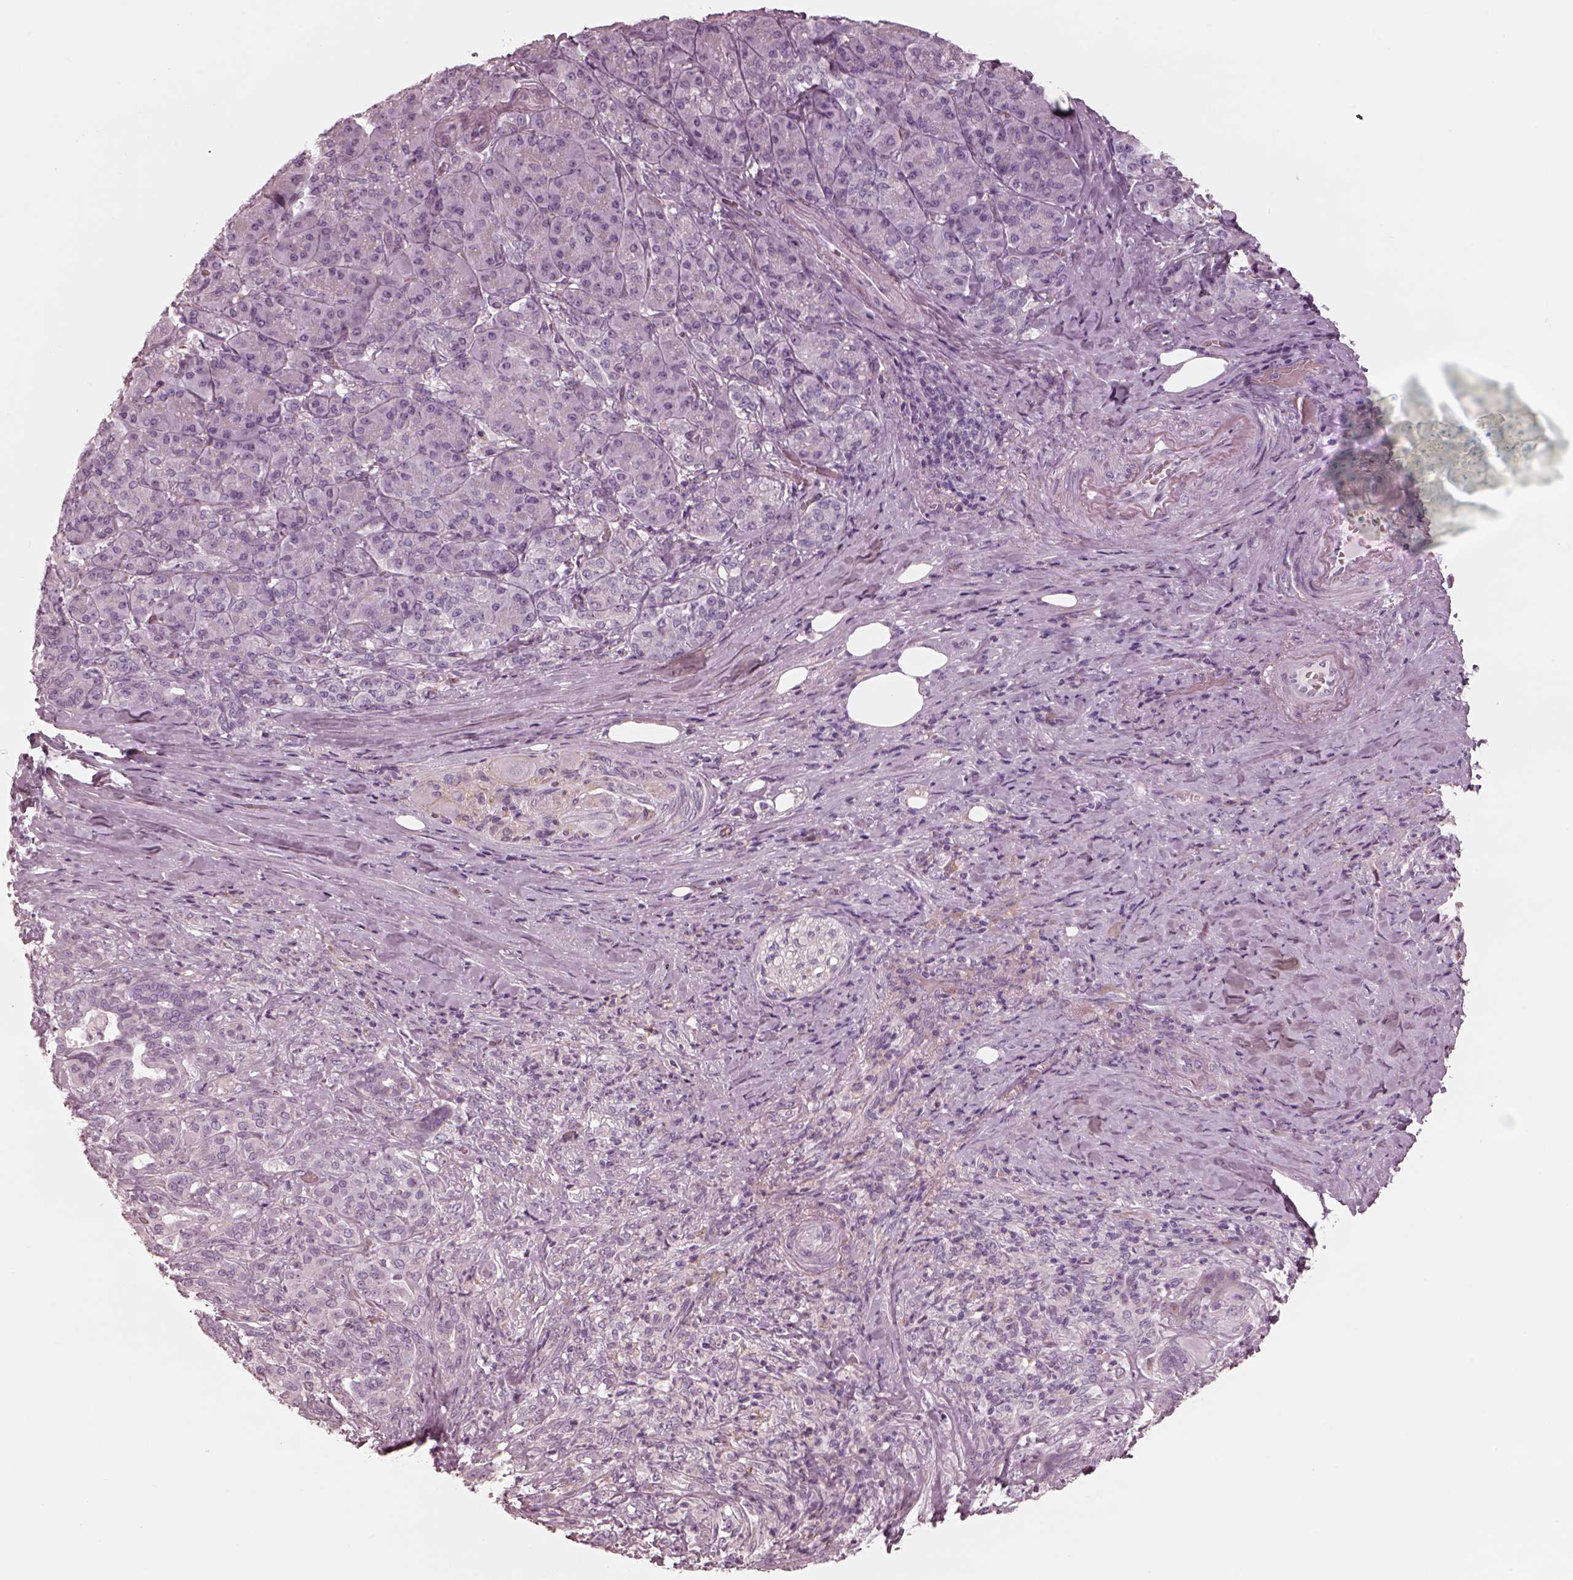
{"staining": {"intensity": "negative", "quantity": "none", "location": "none"}, "tissue": "pancreatic cancer", "cell_type": "Tumor cells", "image_type": "cancer", "snomed": [{"axis": "morphology", "description": "Normal tissue, NOS"}, {"axis": "morphology", "description": "Inflammation, NOS"}, {"axis": "morphology", "description": "Adenocarcinoma, NOS"}, {"axis": "topography", "description": "Pancreas"}], "caption": "The IHC image has no significant staining in tumor cells of pancreatic cancer (adenocarcinoma) tissue. (DAB IHC visualized using brightfield microscopy, high magnification).", "gene": "CADM2", "patient": {"sex": "male", "age": 57}}